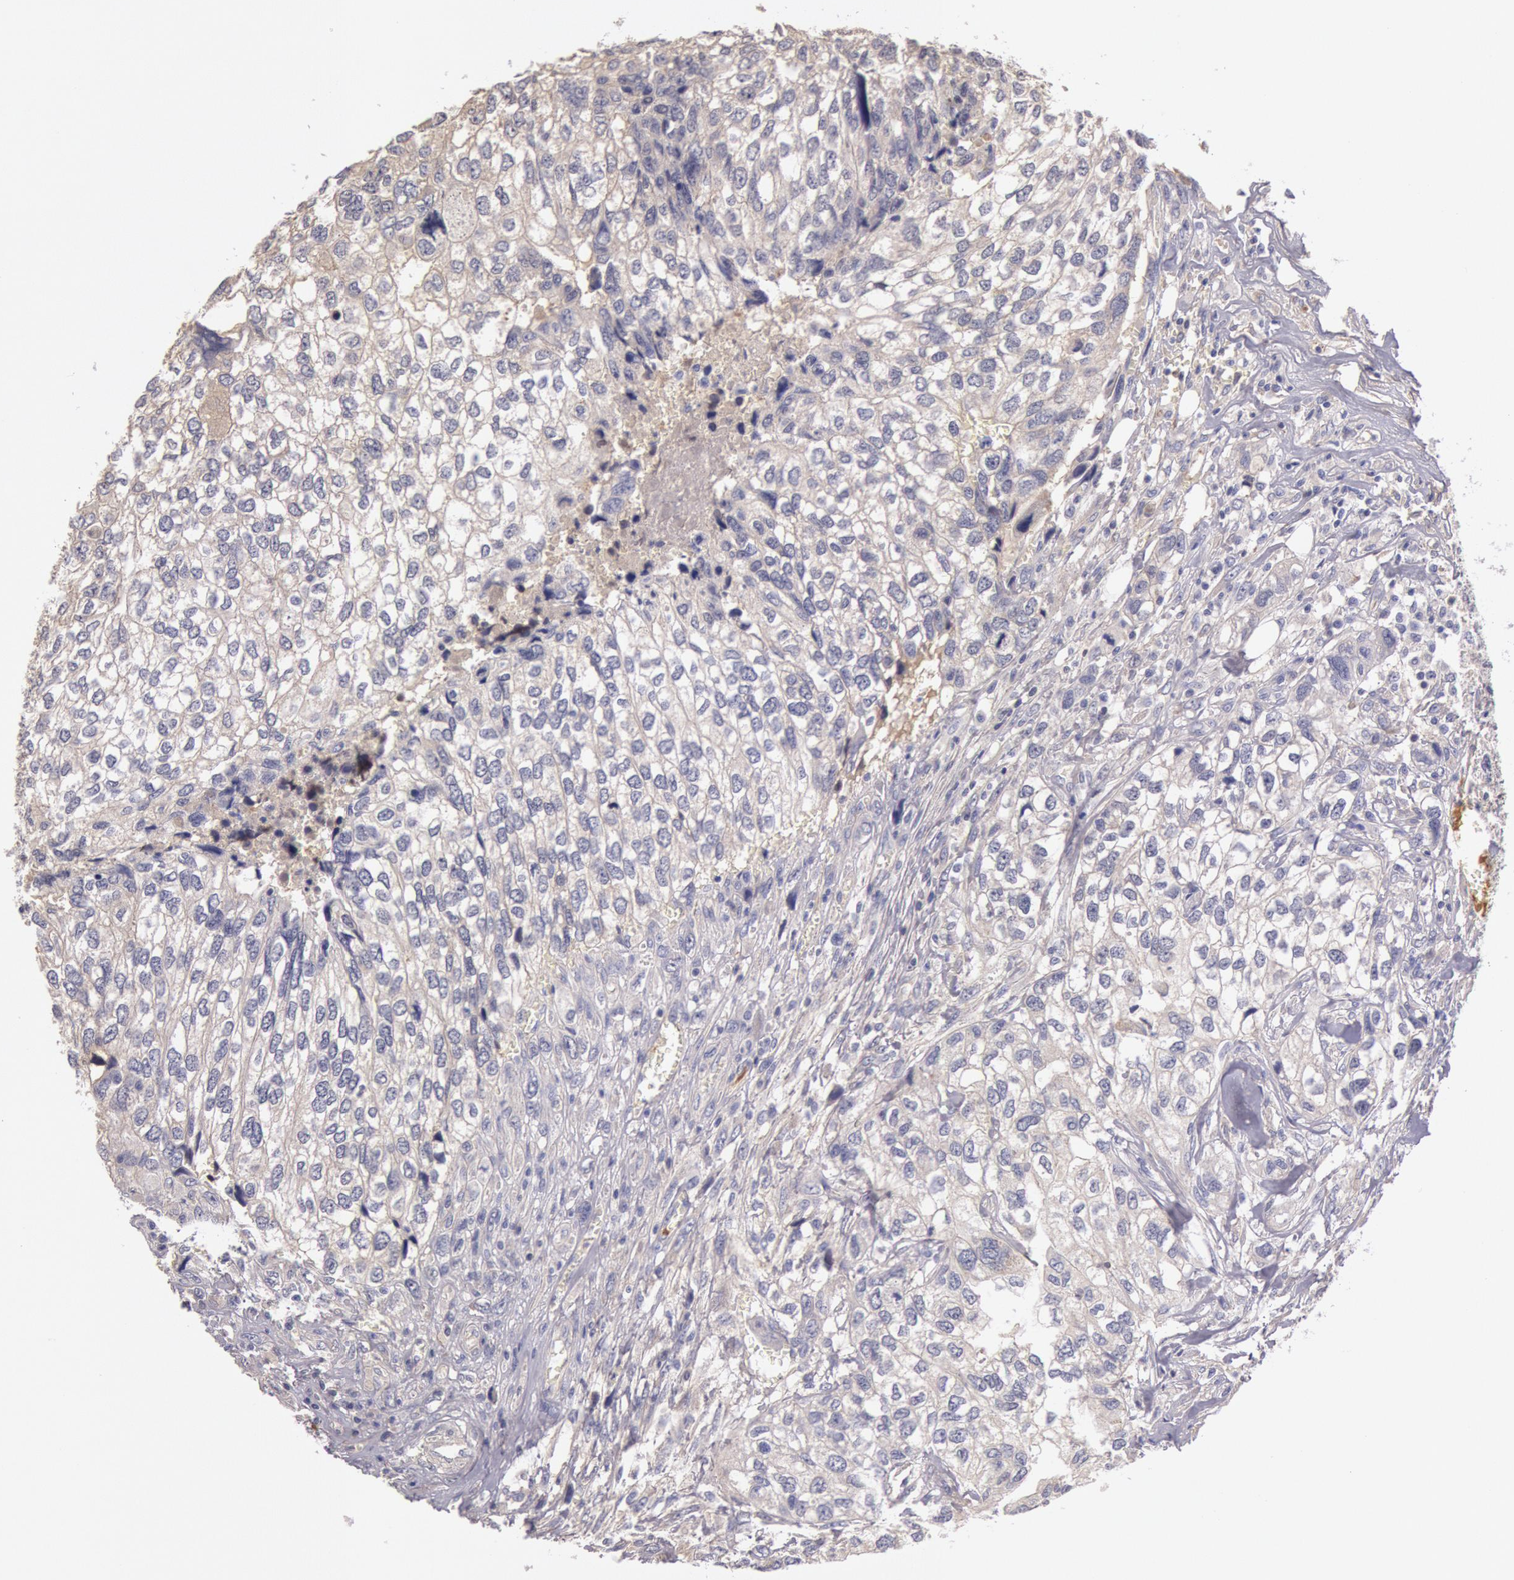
{"staining": {"intensity": "negative", "quantity": "none", "location": "none"}, "tissue": "breast cancer", "cell_type": "Tumor cells", "image_type": "cancer", "snomed": [{"axis": "morphology", "description": "Neoplasm, malignant, NOS"}, {"axis": "topography", "description": "Breast"}], "caption": "High power microscopy image of an immunohistochemistry histopathology image of breast malignant neoplasm, revealing no significant expression in tumor cells.", "gene": "C1R", "patient": {"sex": "female", "age": 50}}